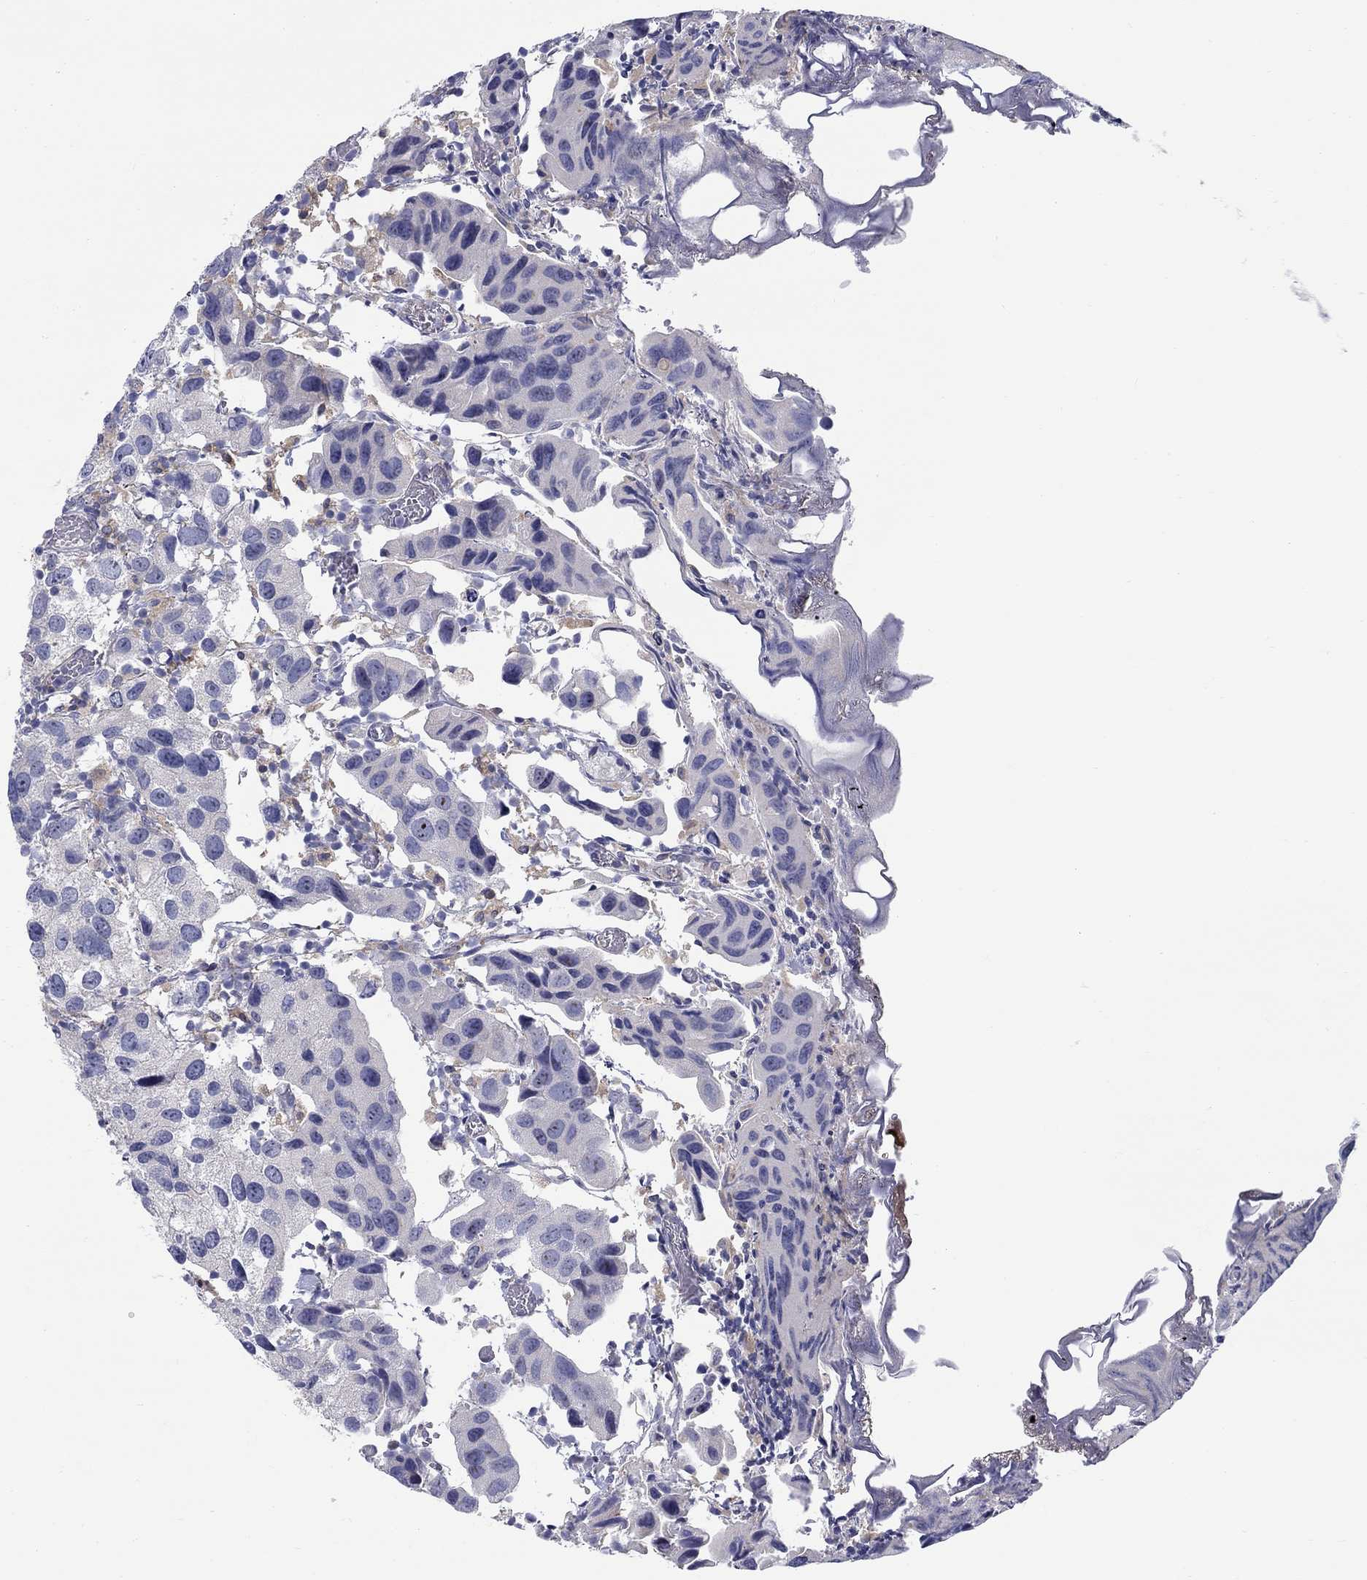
{"staining": {"intensity": "negative", "quantity": "none", "location": "none"}, "tissue": "urothelial cancer", "cell_type": "Tumor cells", "image_type": "cancer", "snomed": [{"axis": "morphology", "description": "Urothelial carcinoma, High grade"}, {"axis": "topography", "description": "Urinary bladder"}], "caption": "Tumor cells show no significant positivity in urothelial cancer. (DAB immunohistochemistry (IHC), high magnification).", "gene": "QRFPR", "patient": {"sex": "male", "age": 79}}